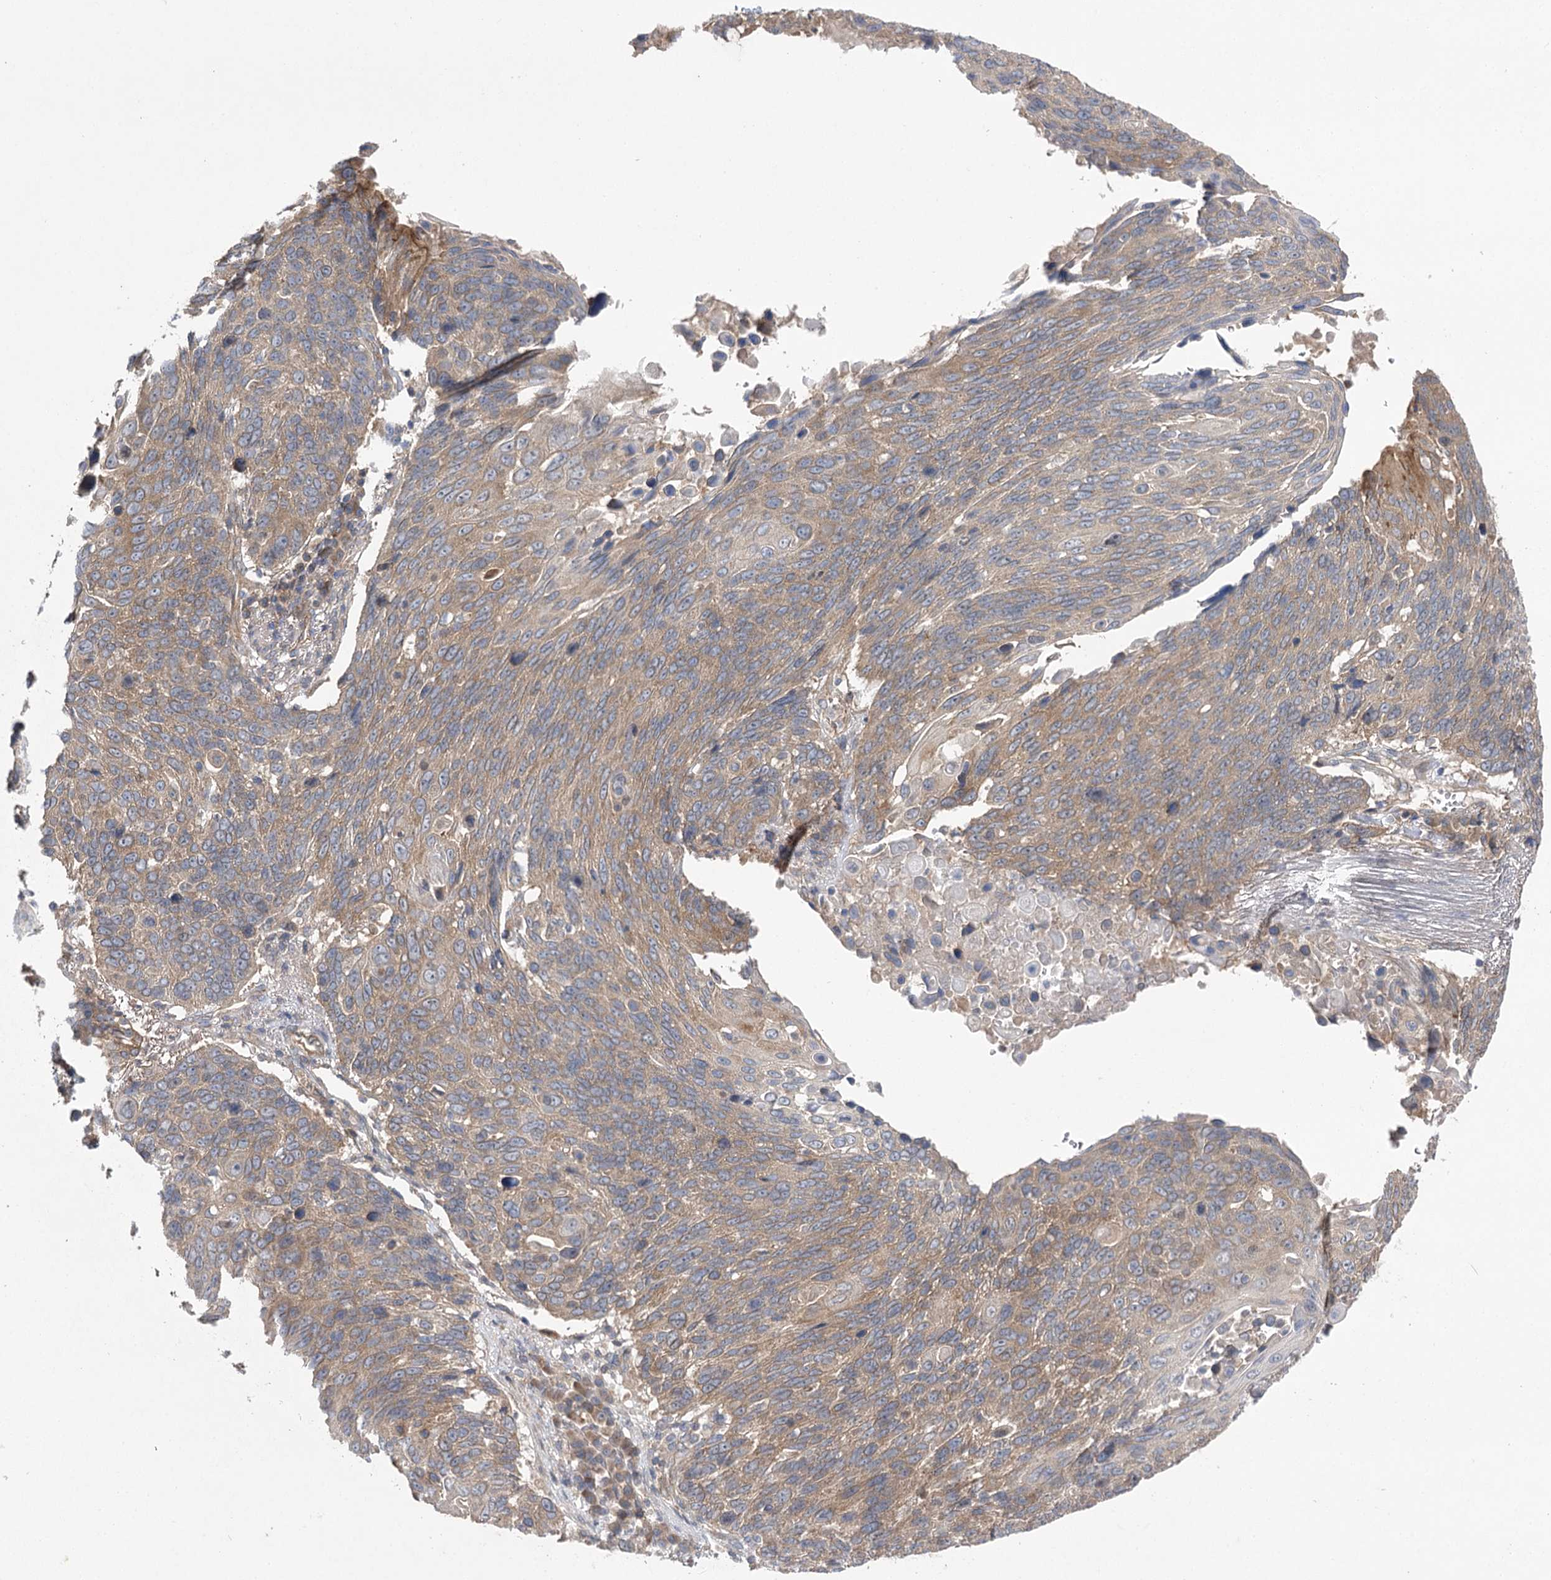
{"staining": {"intensity": "moderate", "quantity": ">75%", "location": "cytoplasmic/membranous"}, "tissue": "lung cancer", "cell_type": "Tumor cells", "image_type": "cancer", "snomed": [{"axis": "morphology", "description": "Squamous cell carcinoma, NOS"}, {"axis": "topography", "description": "Lung"}], "caption": "A high-resolution image shows immunohistochemistry staining of lung cancer (squamous cell carcinoma), which exhibits moderate cytoplasmic/membranous expression in approximately >75% of tumor cells. (DAB = brown stain, brightfield microscopy at high magnification).", "gene": "BCR", "patient": {"sex": "male", "age": 66}}